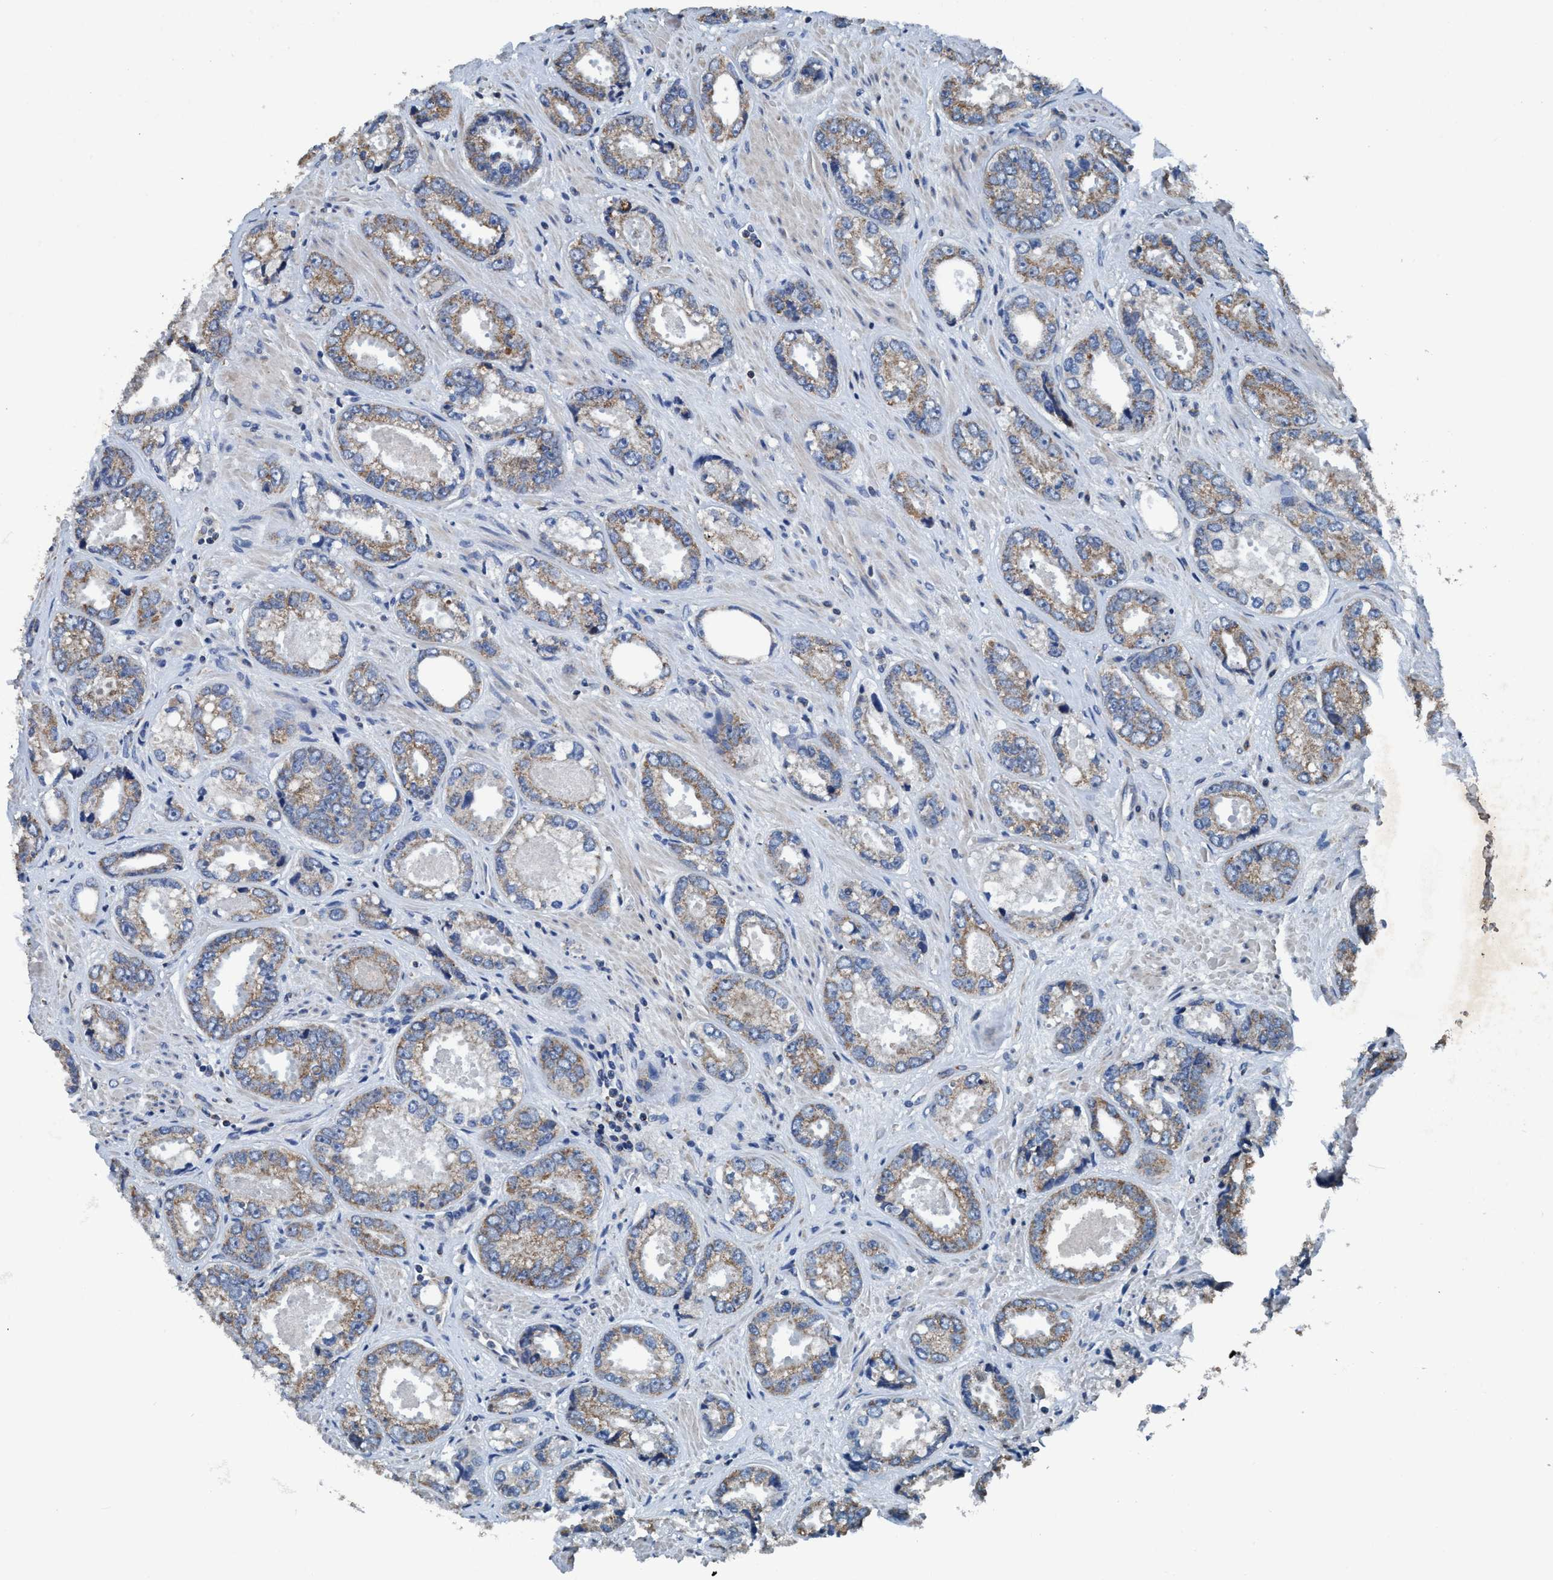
{"staining": {"intensity": "moderate", "quantity": ">75%", "location": "cytoplasmic/membranous"}, "tissue": "prostate cancer", "cell_type": "Tumor cells", "image_type": "cancer", "snomed": [{"axis": "morphology", "description": "Adenocarcinoma, High grade"}, {"axis": "topography", "description": "Prostate"}], "caption": "The image shows immunohistochemical staining of prostate cancer. There is moderate cytoplasmic/membranous staining is identified in about >75% of tumor cells.", "gene": "ANKFN1", "patient": {"sex": "male", "age": 61}}